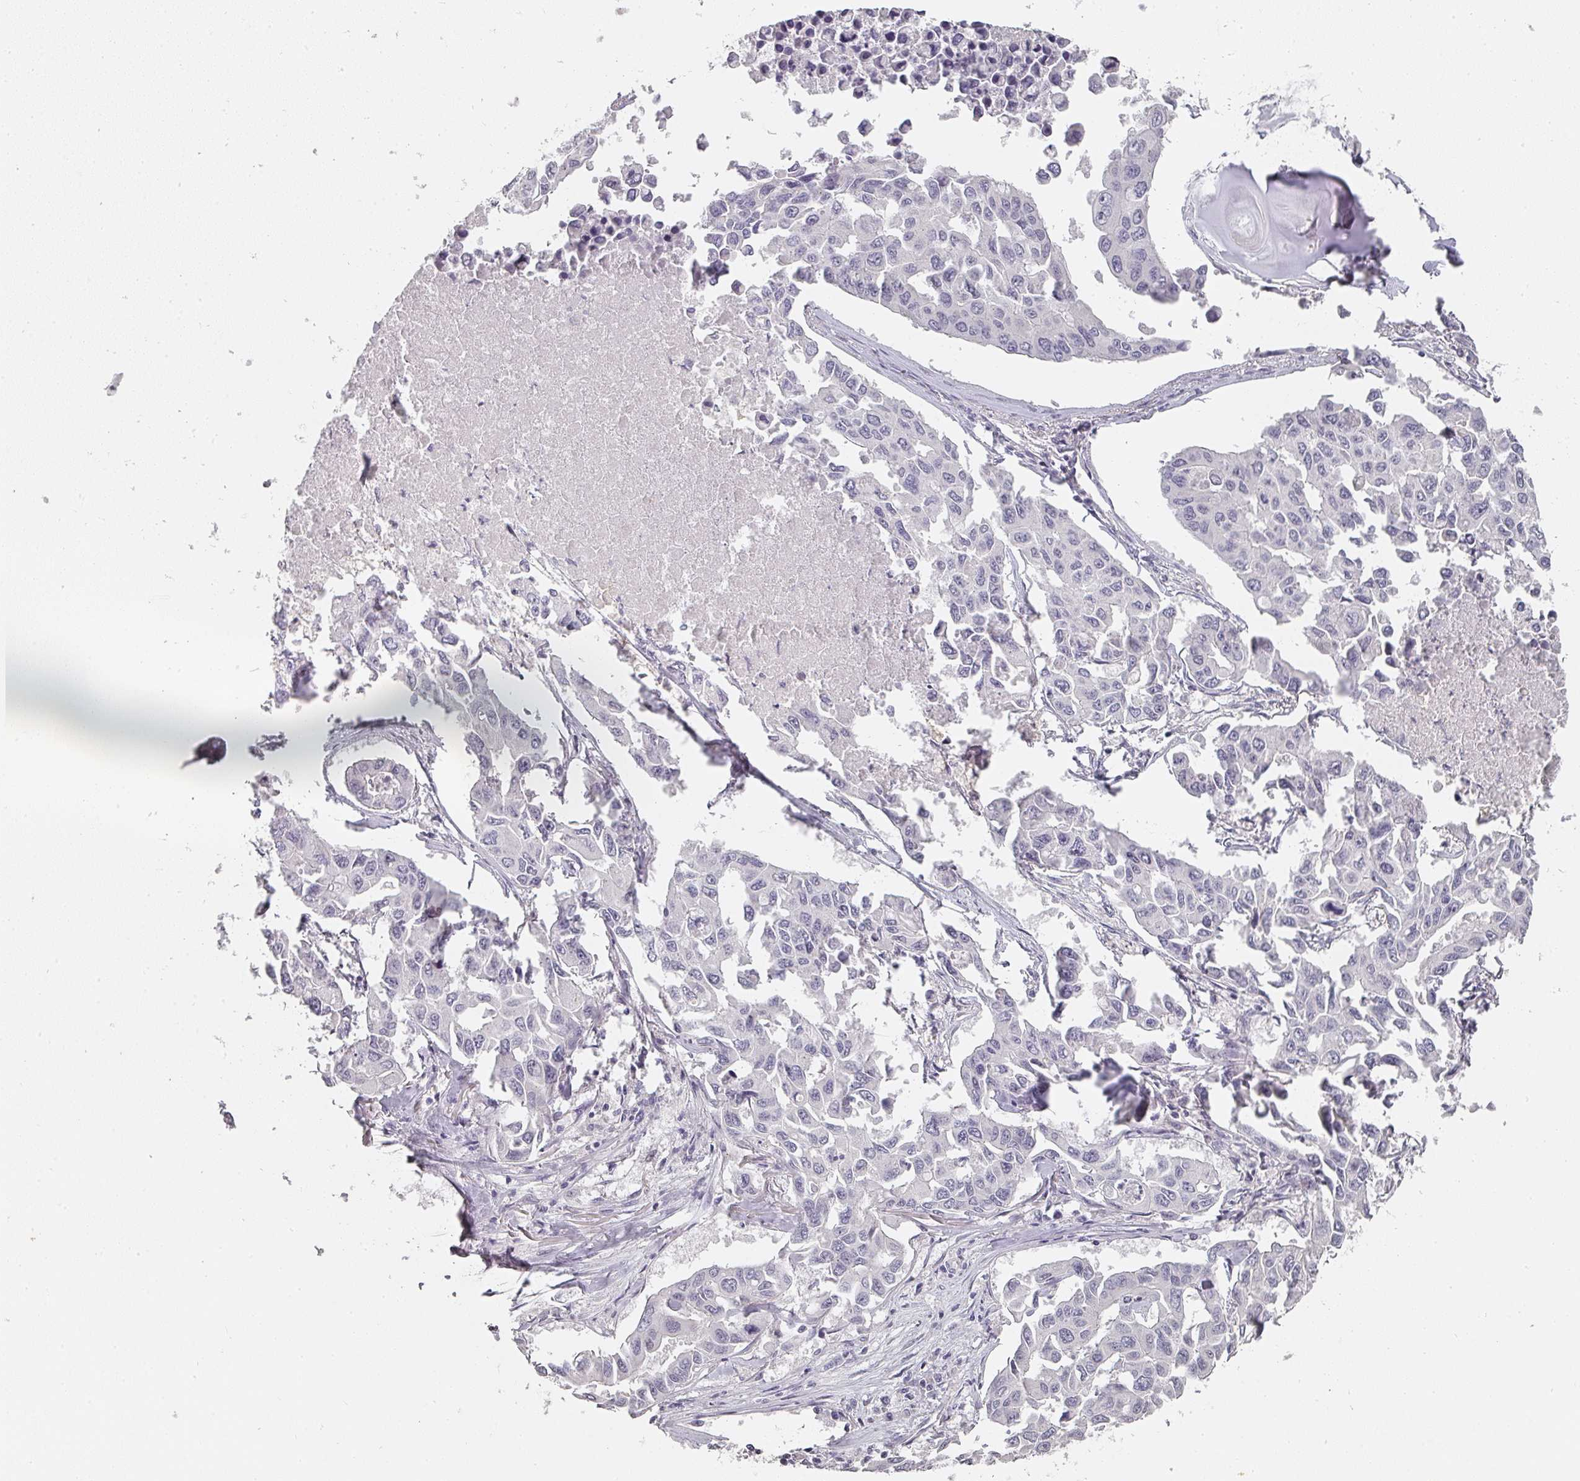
{"staining": {"intensity": "negative", "quantity": "none", "location": "none"}, "tissue": "lung cancer", "cell_type": "Tumor cells", "image_type": "cancer", "snomed": [{"axis": "morphology", "description": "Adenocarcinoma, NOS"}, {"axis": "topography", "description": "Lung"}], "caption": "Image shows no significant protein staining in tumor cells of adenocarcinoma (lung).", "gene": "SHISA2", "patient": {"sex": "male", "age": 64}}